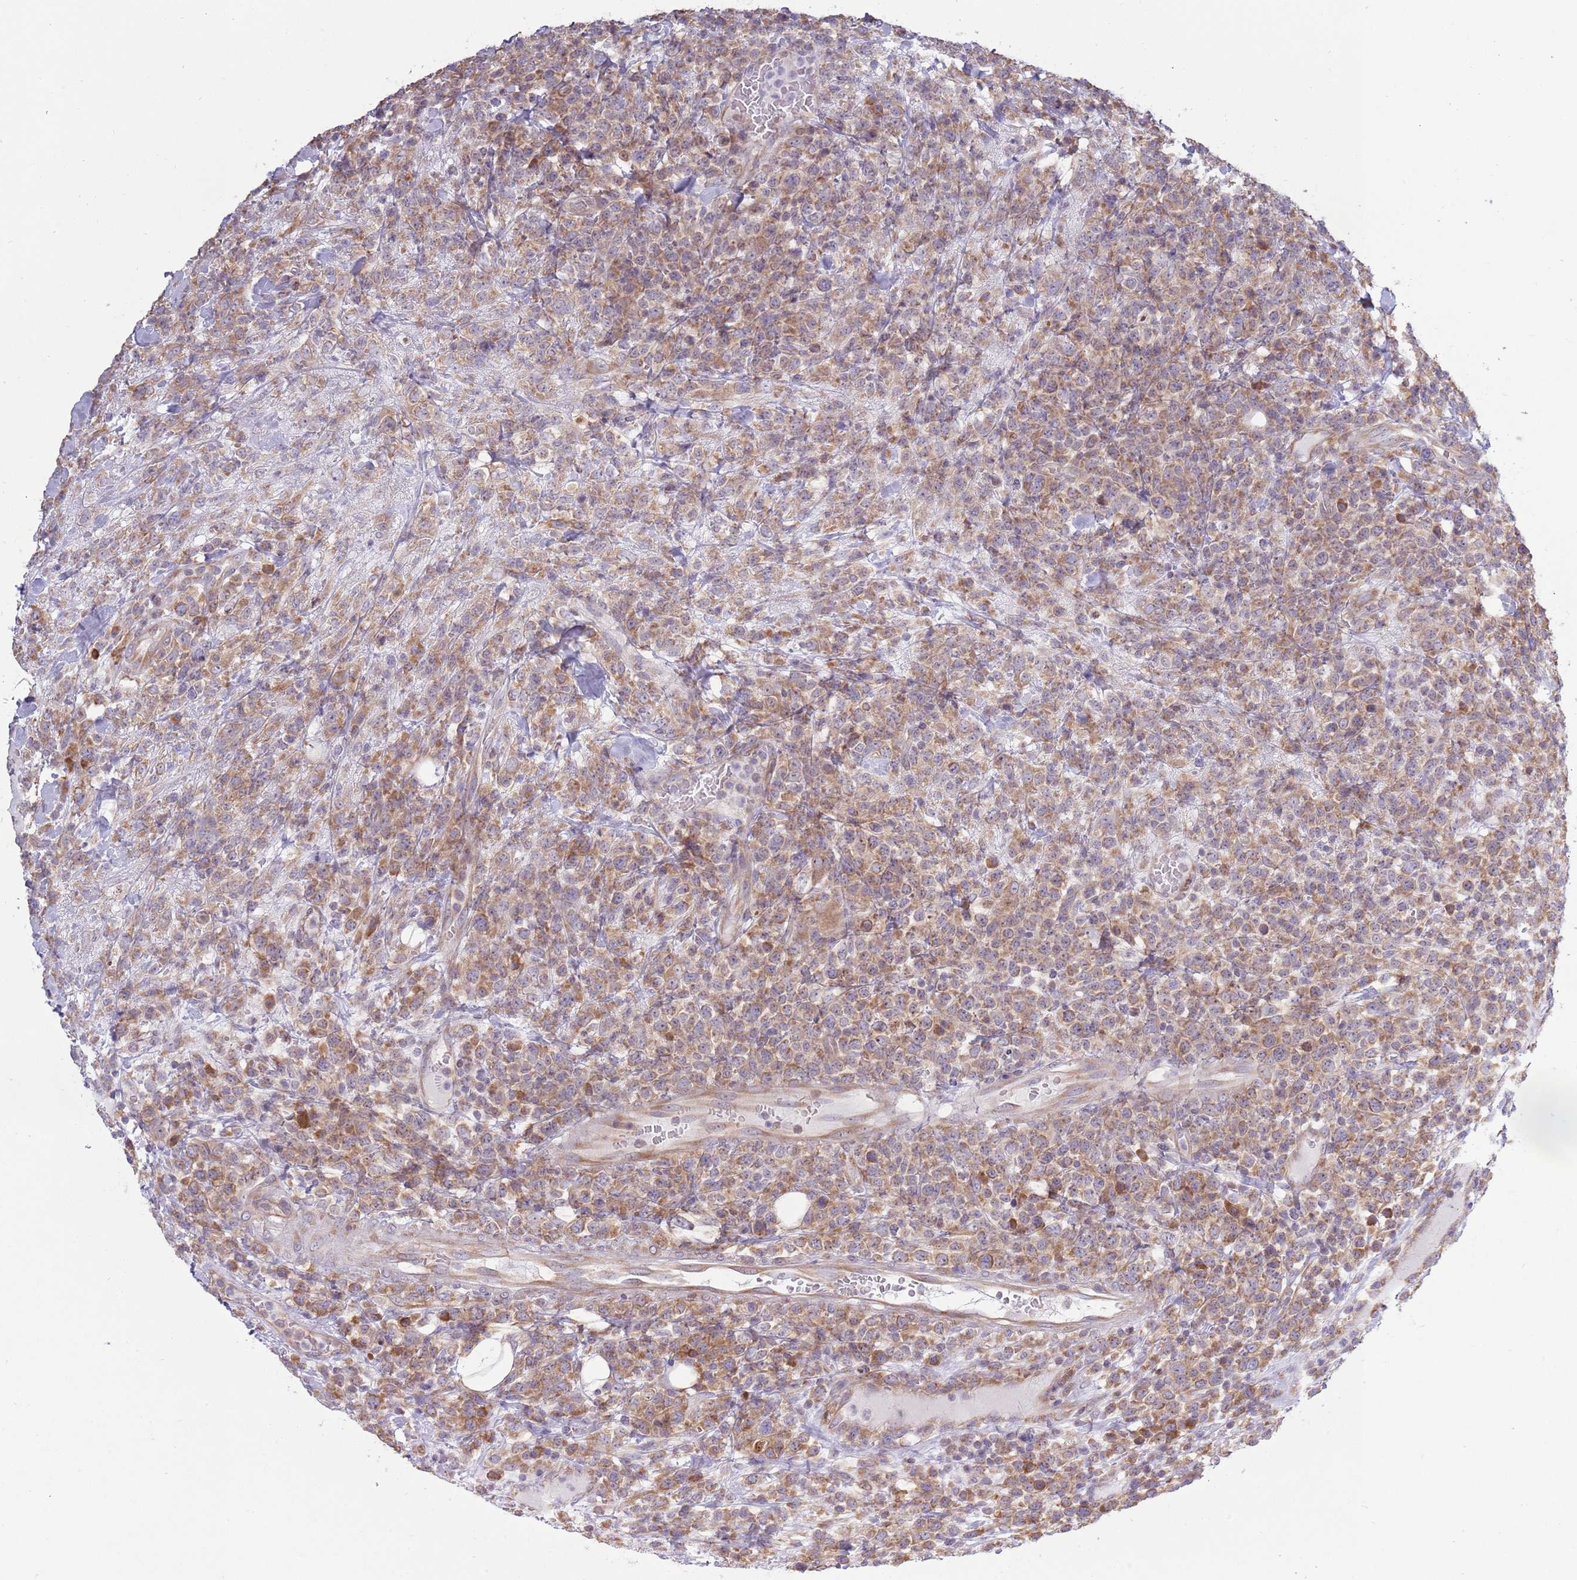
{"staining": {"intensity": "moderate", "quantity": "25%-75%", "location": "cytoplasmic/membranous"}, "tissue": "lymphoma", "cell_type": "Tumor cells", "image_type": "cancer", "snomed": [{"axis": "morphology", "description": "Malignant lymphoma, non-Hodgkin's type, High grade"}, {"axis": "topography", "description": "Colon"}], "caption": "An image of human lymphoma stained for a protein demonstrates moderate cytoplasmic/membranous brown staining in tumor cells.", "gene": "RPL17-C18orf32", "patient": {"sex": "female", "age": 53}}